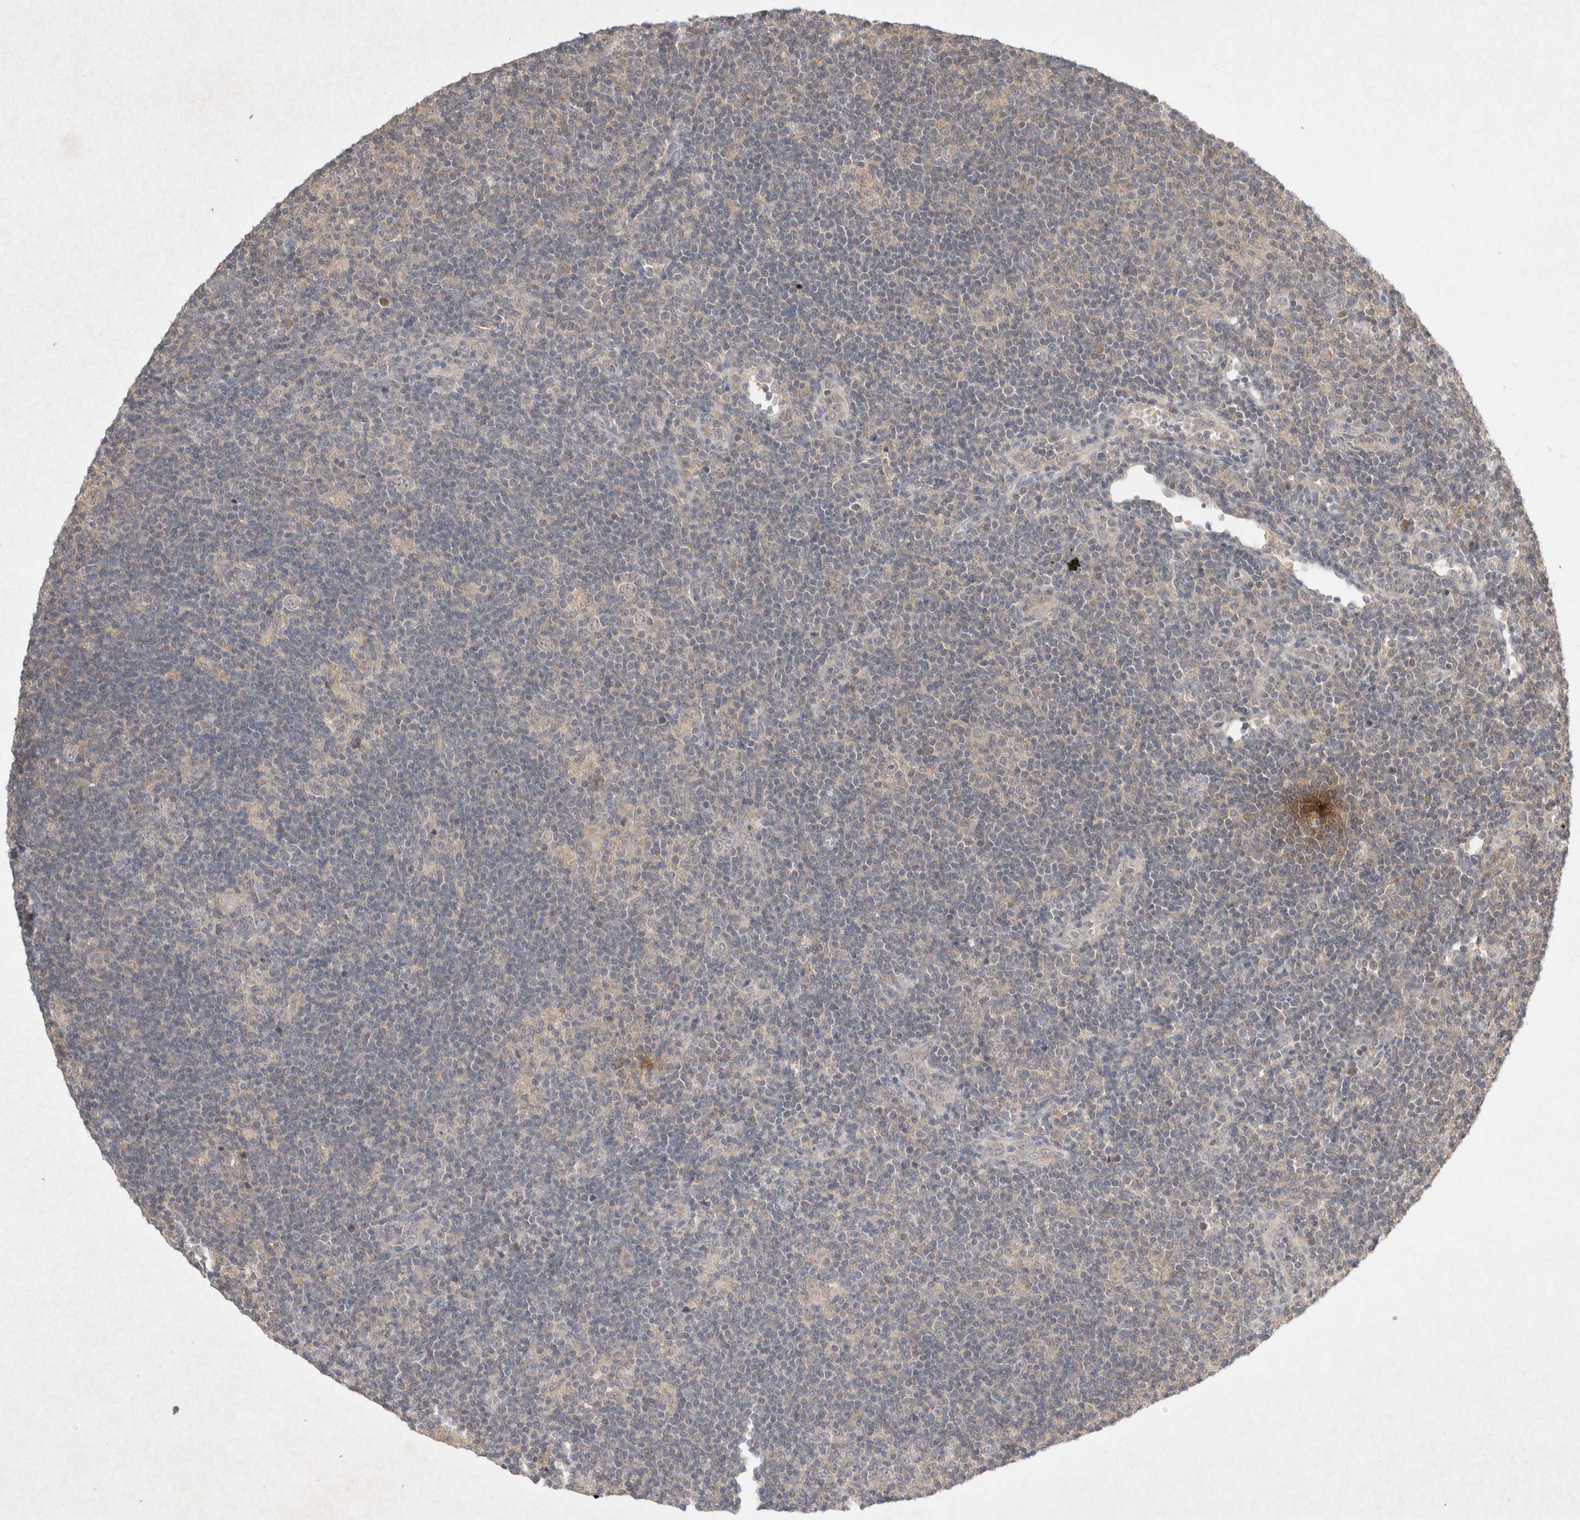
{"staining": {"intensity": "negative", "quantity": "none", "location": "none"}, "tissue": "lymphoma", "cell_type": "Tumor cells", "image_type": "cancer", "snomed": [{"axis": "morphology", "description": "Hodgkin's disease, NOS"}, {"axis": "topography", "description": "Lymph node"}], "caption": "IHC image of neoplastic tissue: Hodgkin's disease stained with DAB shows no significant protein expression in tumor cells. (Immunohistochemistry (ihc), brightfield microscopy, high magnification).", "gene": "LOXL2", "patient": {"sex": "female", "age": 57}}